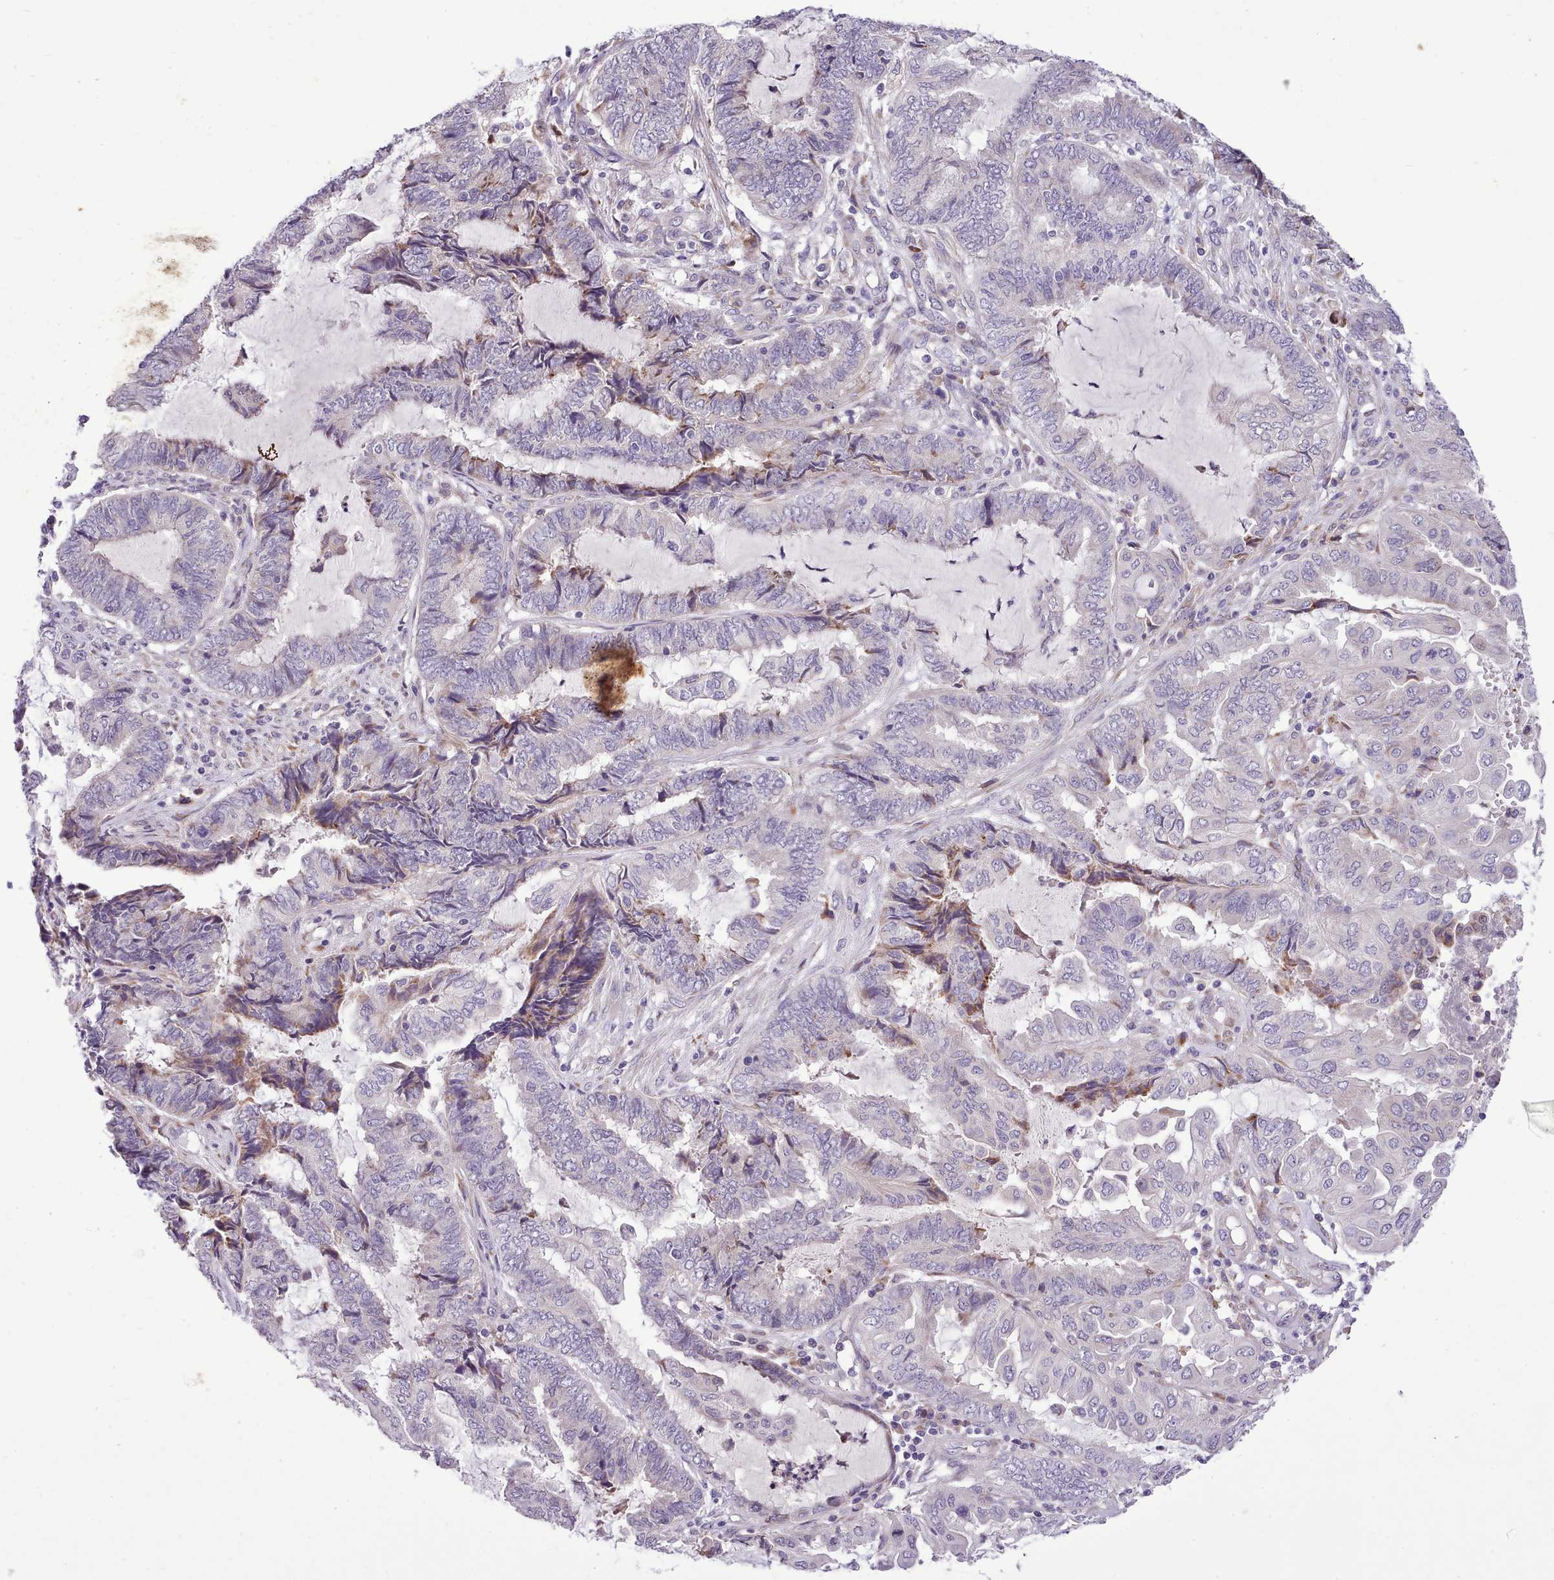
{"staining": {"intensity": "negative", "quantity": "none", "location": "none"}, "tissue": "endometrial cancer", "cell_type": "Tumor cells", "image_type": "cancer", "snomed": [{"axis": "morphology", "description": "Adenocarcinoma, NOS"}, {"axis": "topography", "description": "Uterus"}, {"axis": "topography", "description": "Endometrium"}], "caption": "The histopathology image demonstrates no significant expression in tumor cells of endometrial cancer (adenocarcinoma). Nuclei are stained in blue.", "gene": "FAM83E", "patient": {"sex": "female", "age": 70}}